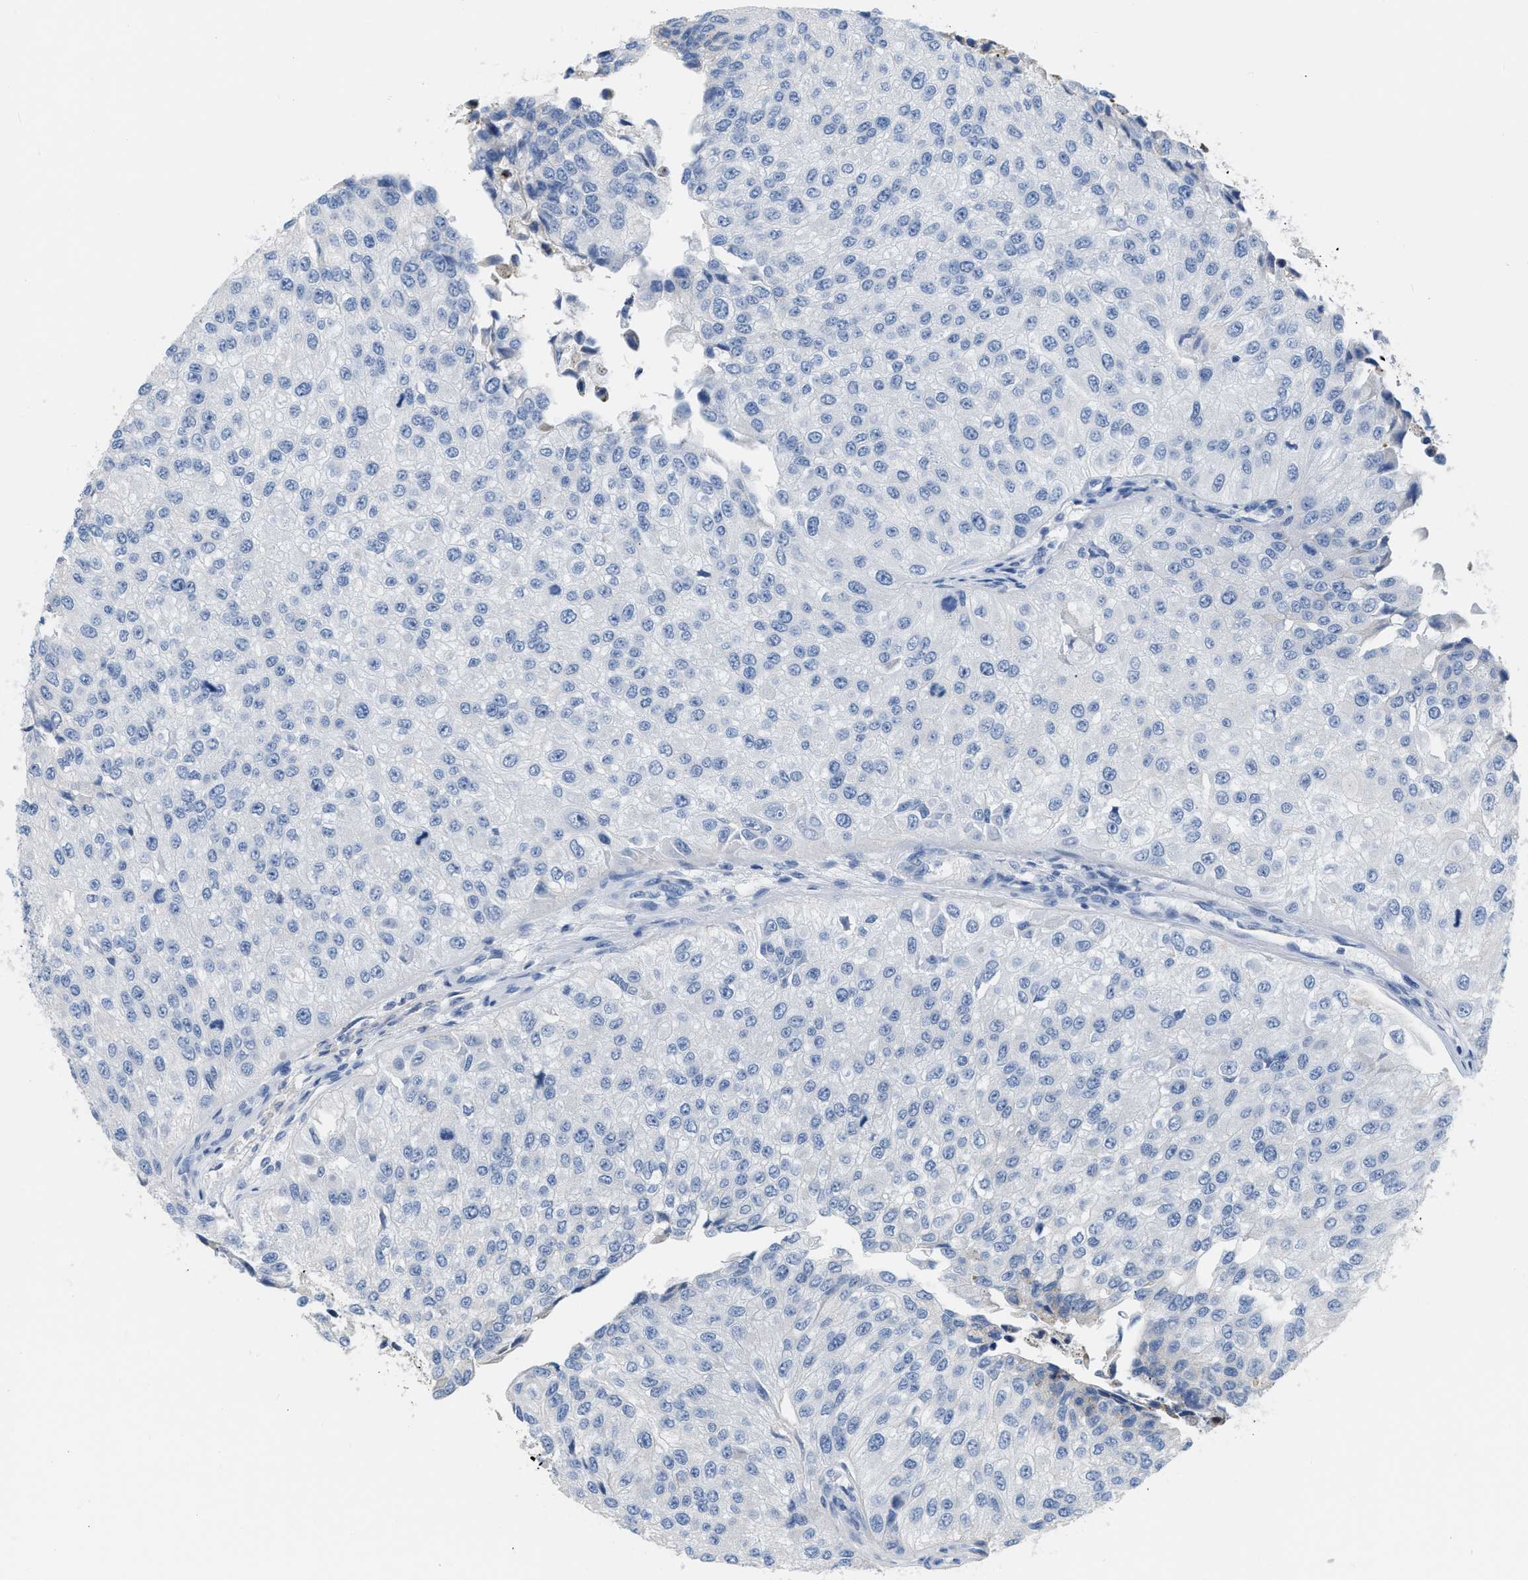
{"staining": {"intensity": "negative", "quantity": "none", "location": "none"}, "tissue": "urothelial cancer", "cell_type": "Tumor cells", "image_type": "cancer", "snomed": [{"axis": "morphology", "description": "Urothelial carcinoma, High grade"}, {"axis": "topography", "description": "Kidney"}, {"axis": "topography", "description": "Urinary bladder"}], "caption": "This is an immunohistochemistry photomicrograph of human high-grade urothelial carcinoma. There is no expression in tumor cells.", "gene": "CRYM", "patient": {"sex": "male", "age": 77}}